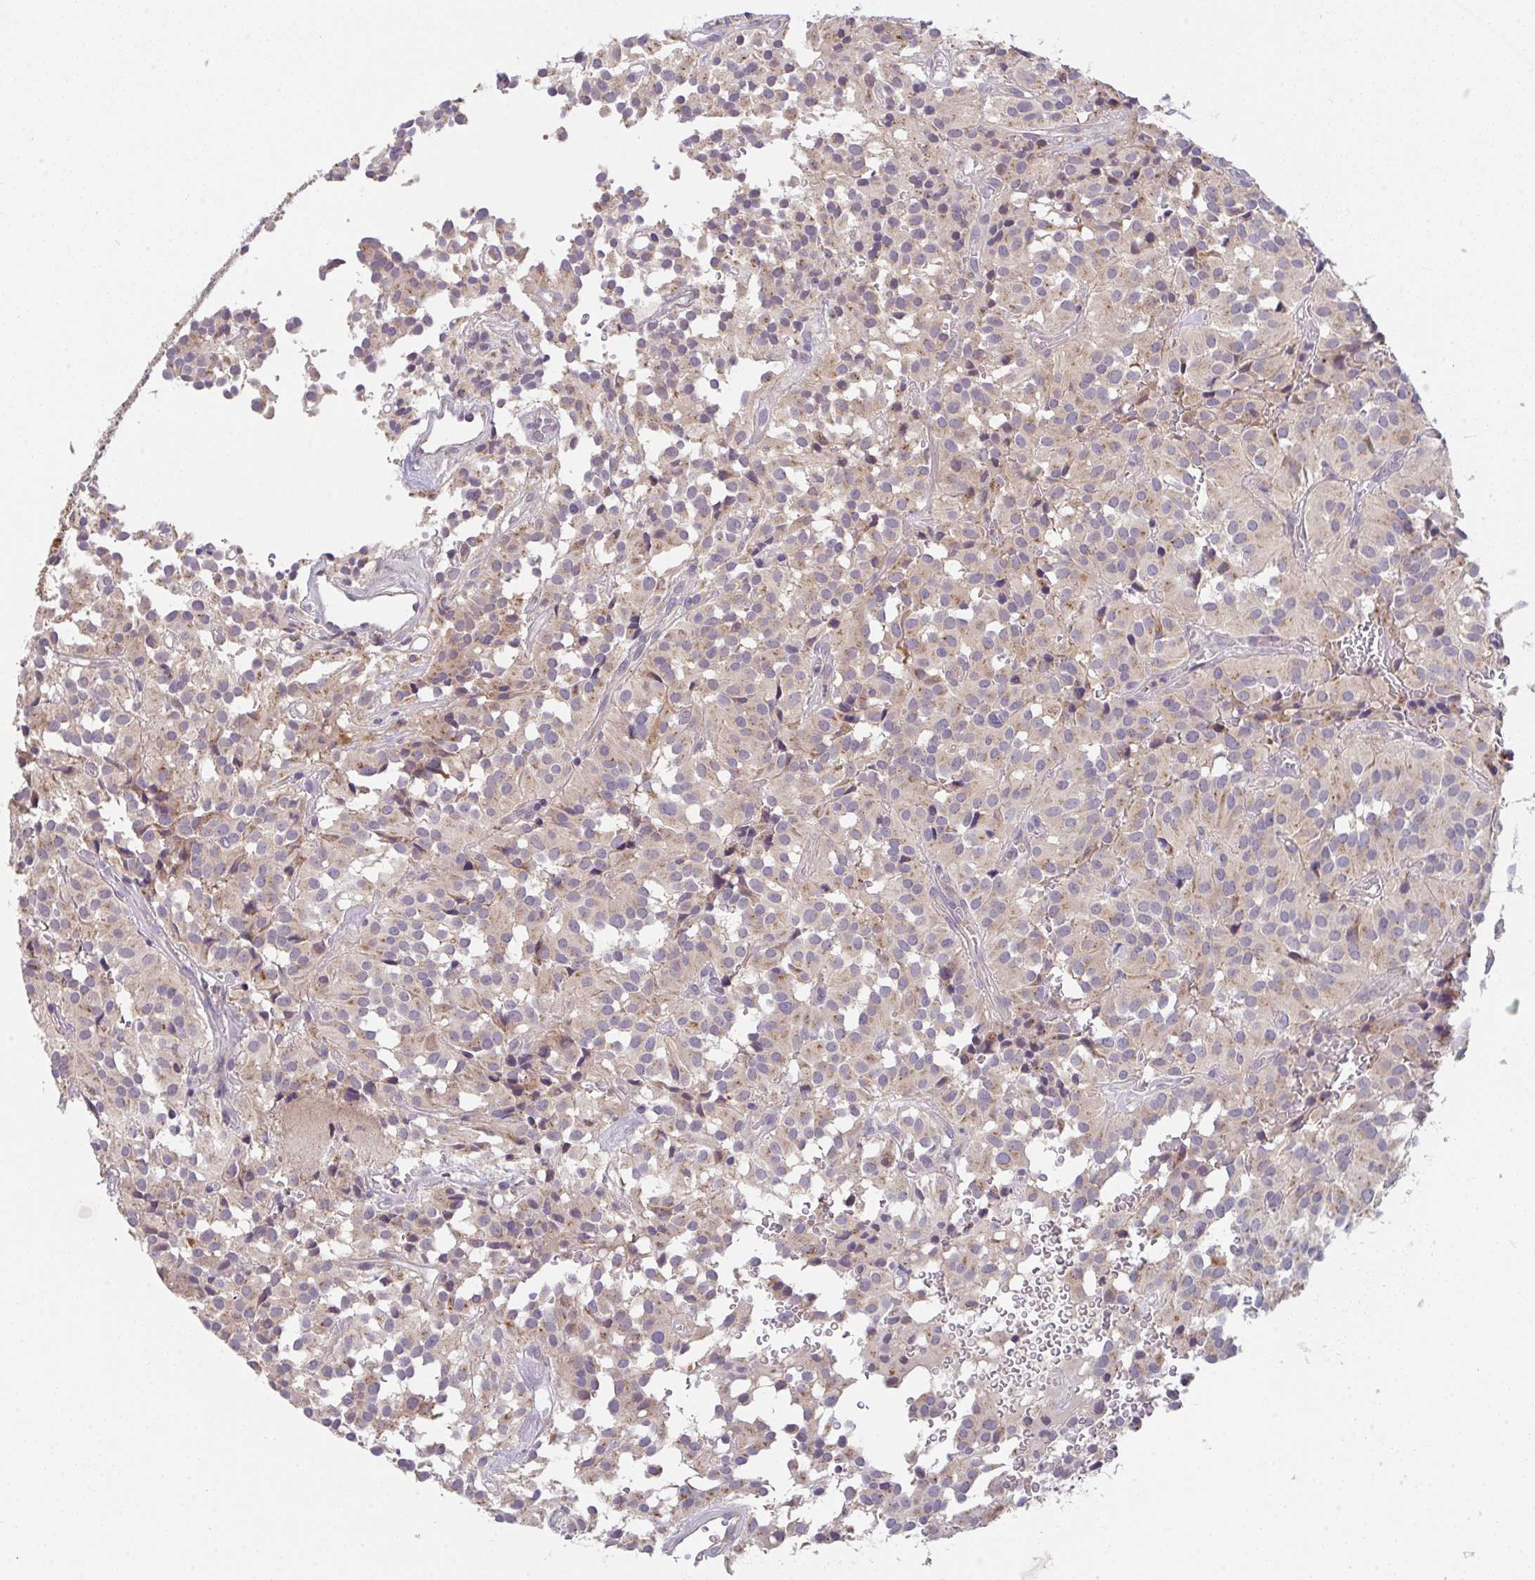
{"staining": {"intensity": "negative", "quantity": "none", "location": "none"}, "tissue": "glioma", "cell_type": "Tumor cells", "image_type": "cancer", "snomed": [{"axis": "morphology", "description": "Glioma, malignant, Low grade"}, {"axis": "topography", "description": "Brain"}], "caption": "DAB (3,3'-diaminobenzidine) immunohistochemical staining of human glioma demonstrates no significant staining in tumor cells.", "gene": "TSPAN31", "patient": {"sex": "male", "age": 42}}